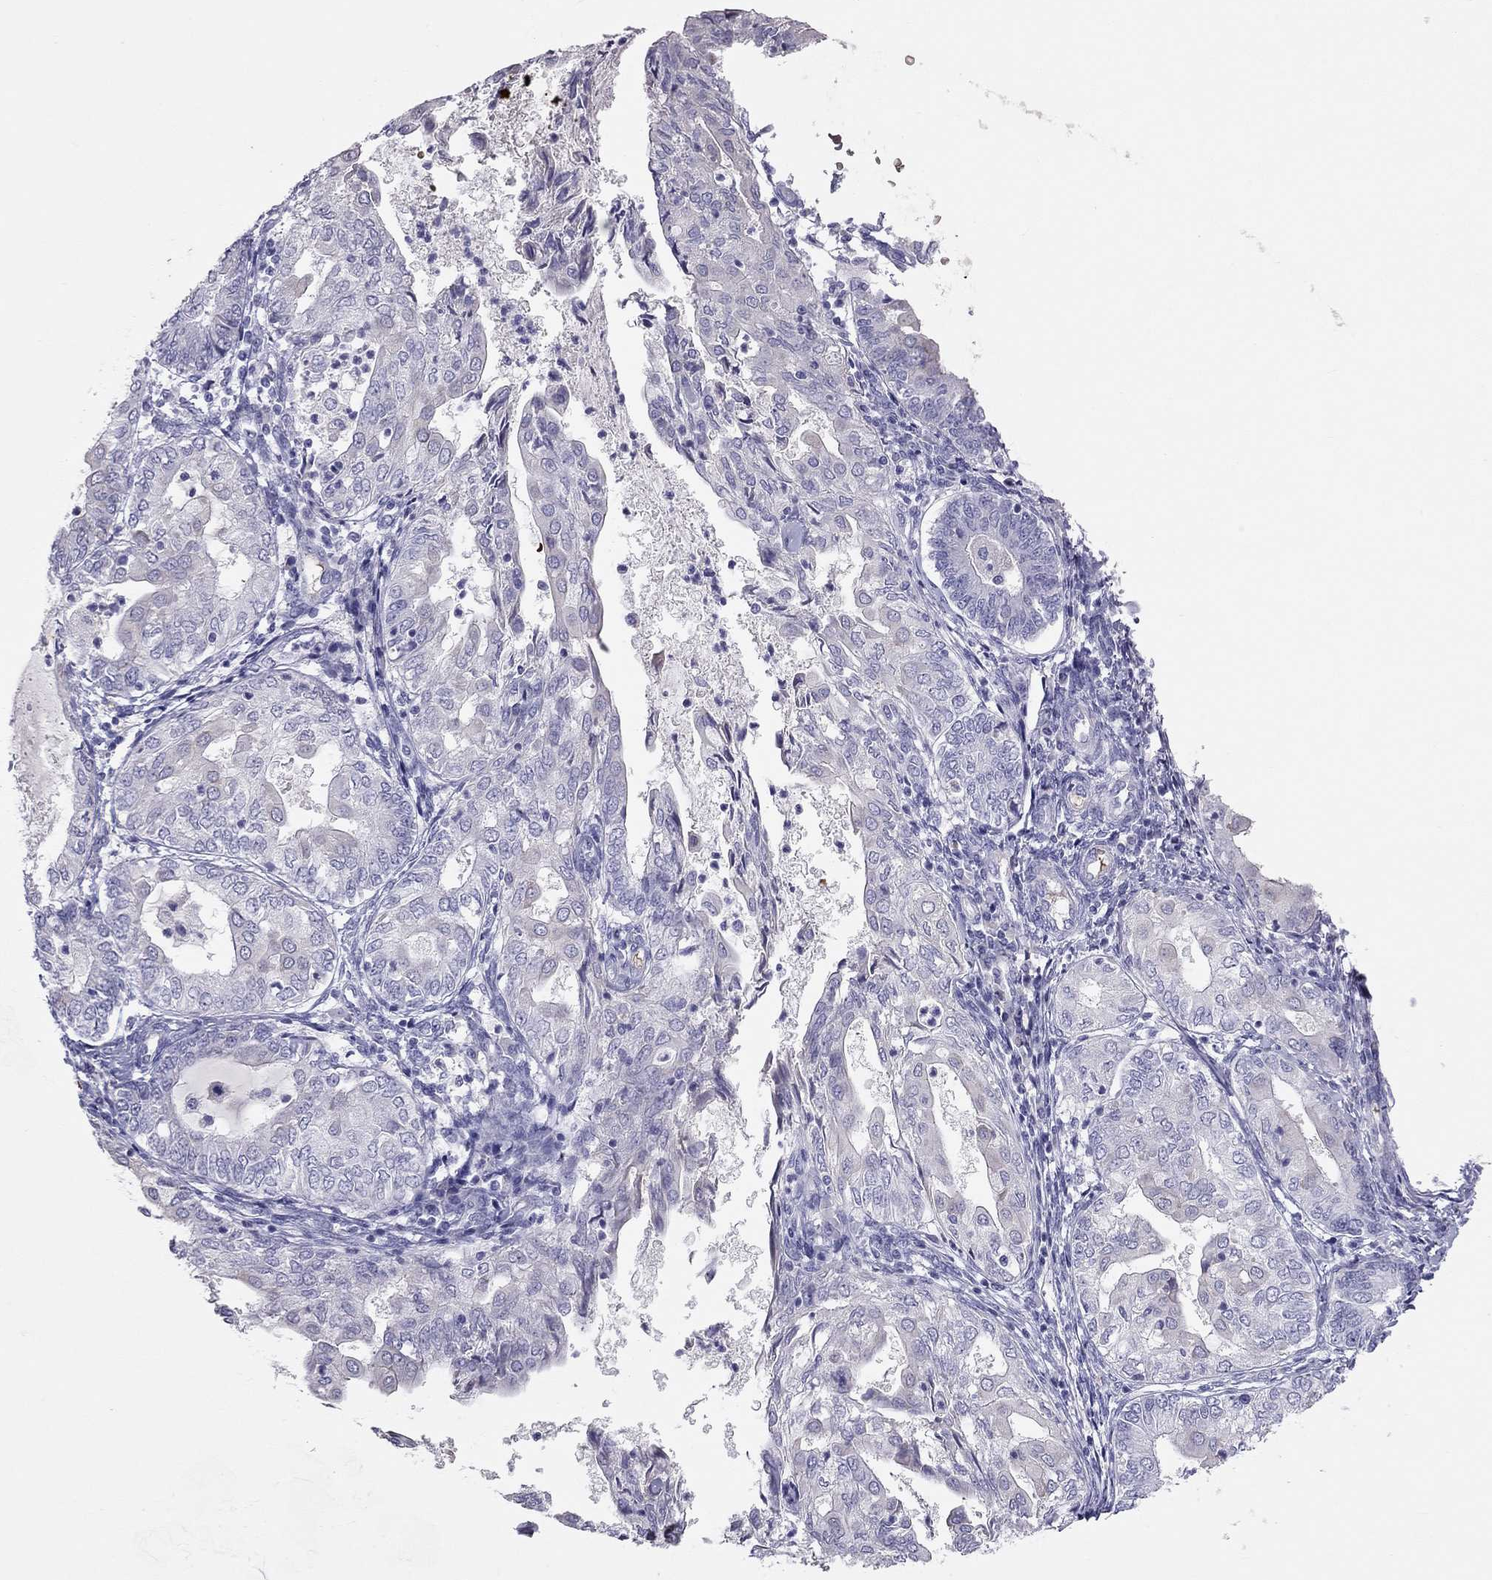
{"staining": {"intensity": "negative", "quantity": "none", "location": "none"}, "tissue": "endometrial cancer", "cell_type": "Tumor cells", "image_type": "cancer", "snomed": [{"axis": "morphology", "description": "Adenocarcinoma, NOS"}, {"axis": "topography", "description": "Endometrium"}], "caption": "IHC histopathology image of neoplastic tissue: human adenocarcinoma (endometrial) stained with DAB (3,3'-diaminobenzidine) reveals no significant protein expression in tumor cells.", "gene": "RHD", "patient": {"sex": "female", "age": 68}}